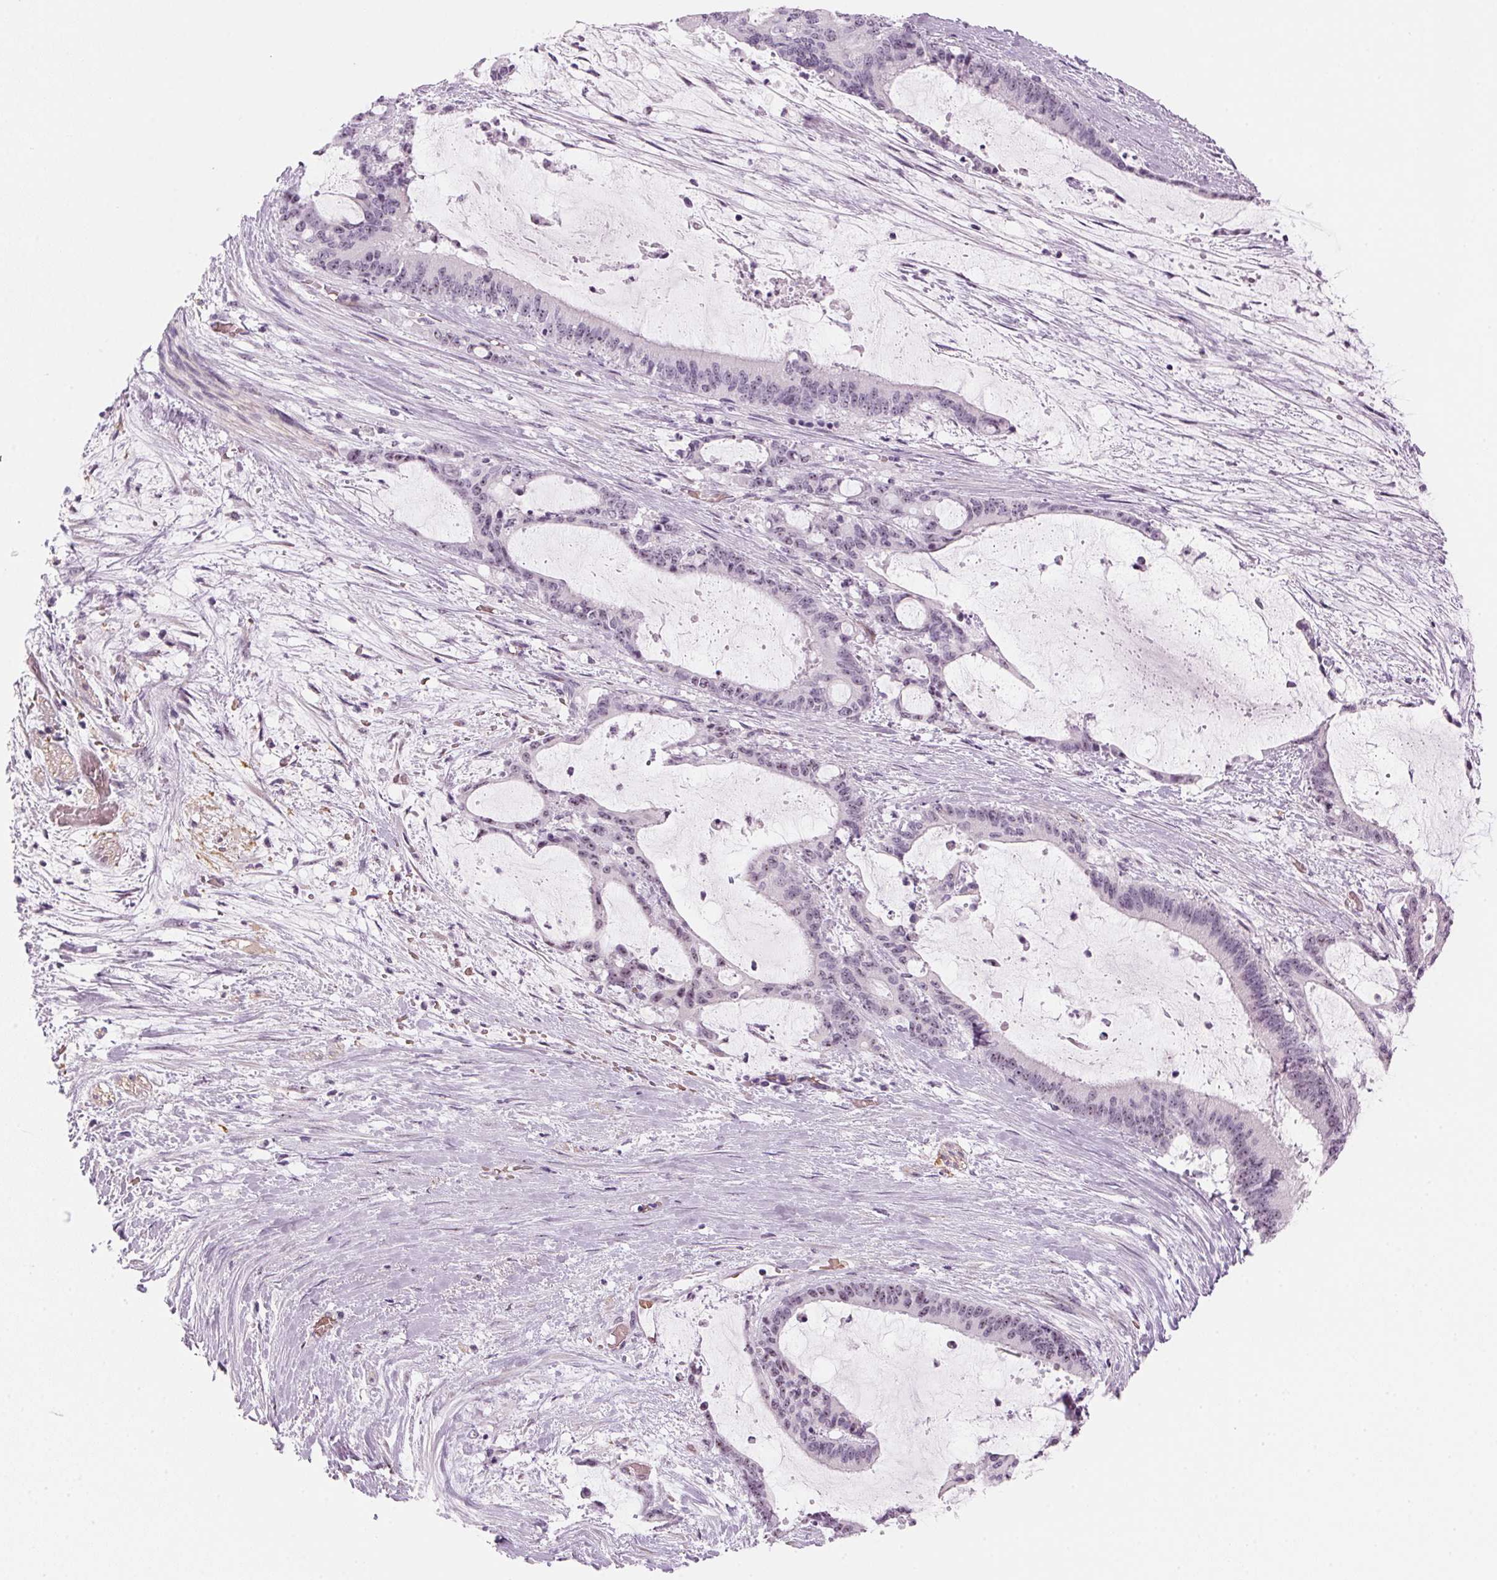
{"staining": {"intensity": "weak", "quantity": "<25%", "location": "nuclear"}, "tissue": "liver cancer", "cell_type": "Tumor cells", "image_type": "cancer", "snomed": [{"axis": "morphology", "description": "Normal tissue, NOS"}, {"axis": "morphology", "description": "Cholangiocarcinoma"}, {"axis": "topography", "description": "Liver"}, {"axis": "topography", "description": "Peripheral nerve tissue"}], "caption": "Human liver cancer (cholangiocarcinoma) stained for a protein using IHC reveals no positivity in tumor cells.", "gene": "DNTTIP2", "patient": {"sex": "female", "age": 73}}